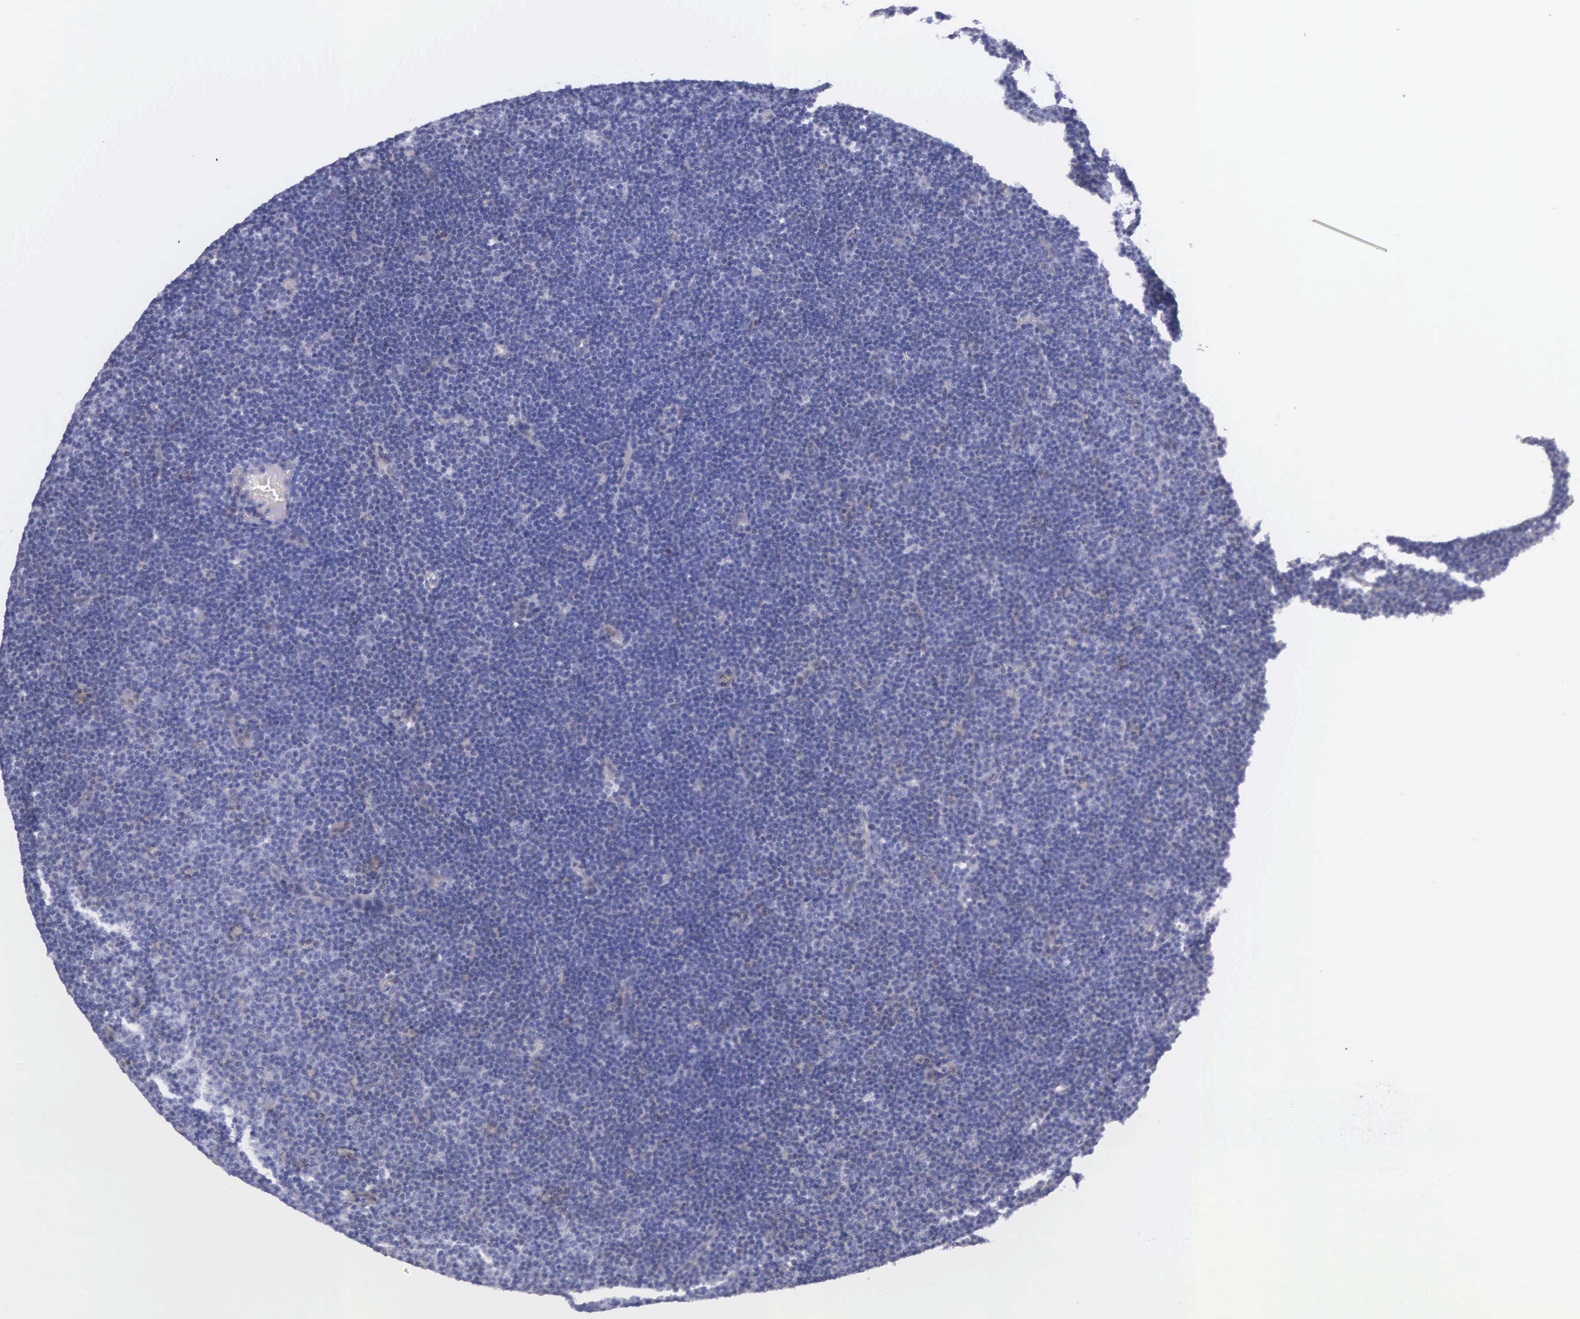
{"staining": {"intensity": "negative", "quantity": "none", "location": "none"}, "tissue": "lymphoma", "cell_type": "Tumor cells", "image_type": "cancer", "snomed": [{"axis": "morphology", "description": "Malignant lymphoma, non-Hodgkin's type, Low grade"}, {"axis": "topography", "description": "Lymph node"}], "caption": "An immunohistochemistry image of lymphoma is shown. There is no staining in tumor cells of lymphoma.", "gene": "GSTT2", "patient": {"sex": "male", "age": 57}}